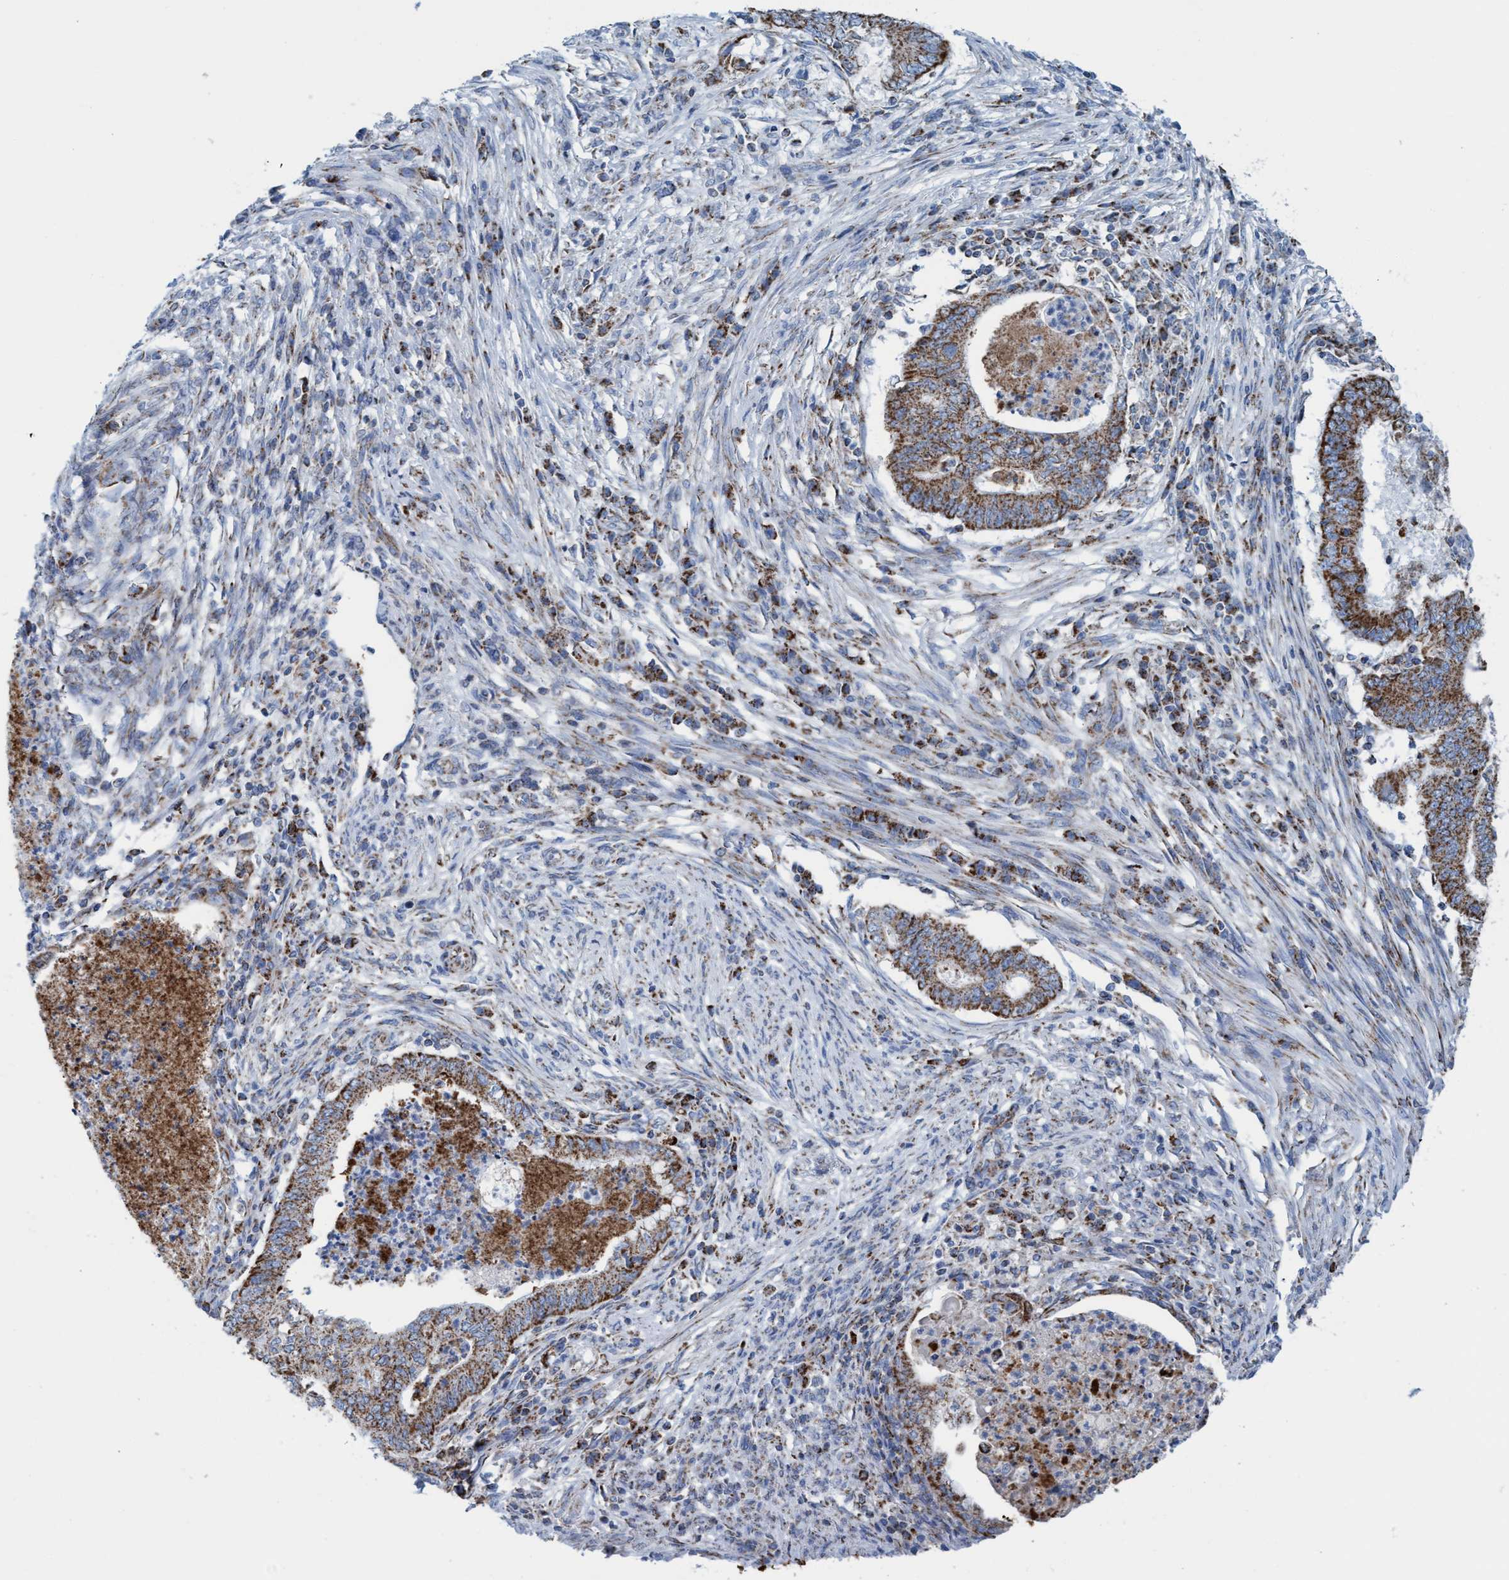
{"staining": {"intensity": "moderate", "quantity": ">75%", "location": "cytoplasmic/membranous"}, "tissue": "endometrial cancer", "cell_type": "Tumor cells", "image_type": "cancer", "snomed": [{"axis": "morphology", "description": "Polyp, NOS"}, {"axis": "morphology", "description": "Adenocarcinoma, NOS"}, {"axis": "morphology", "description": "Adenoma, NOS"}, {"axis": "topography", "description": "Endometrium"}], "caption": "Immunohistochemical staining of human adenocarcinoma (endometrial) exhibits medium levels of moderate cytoplasmic/membranous positivity in about >75% of tumor cells.", "gene": "GGA3", "patient": {"sex": "female", "age": 79}}